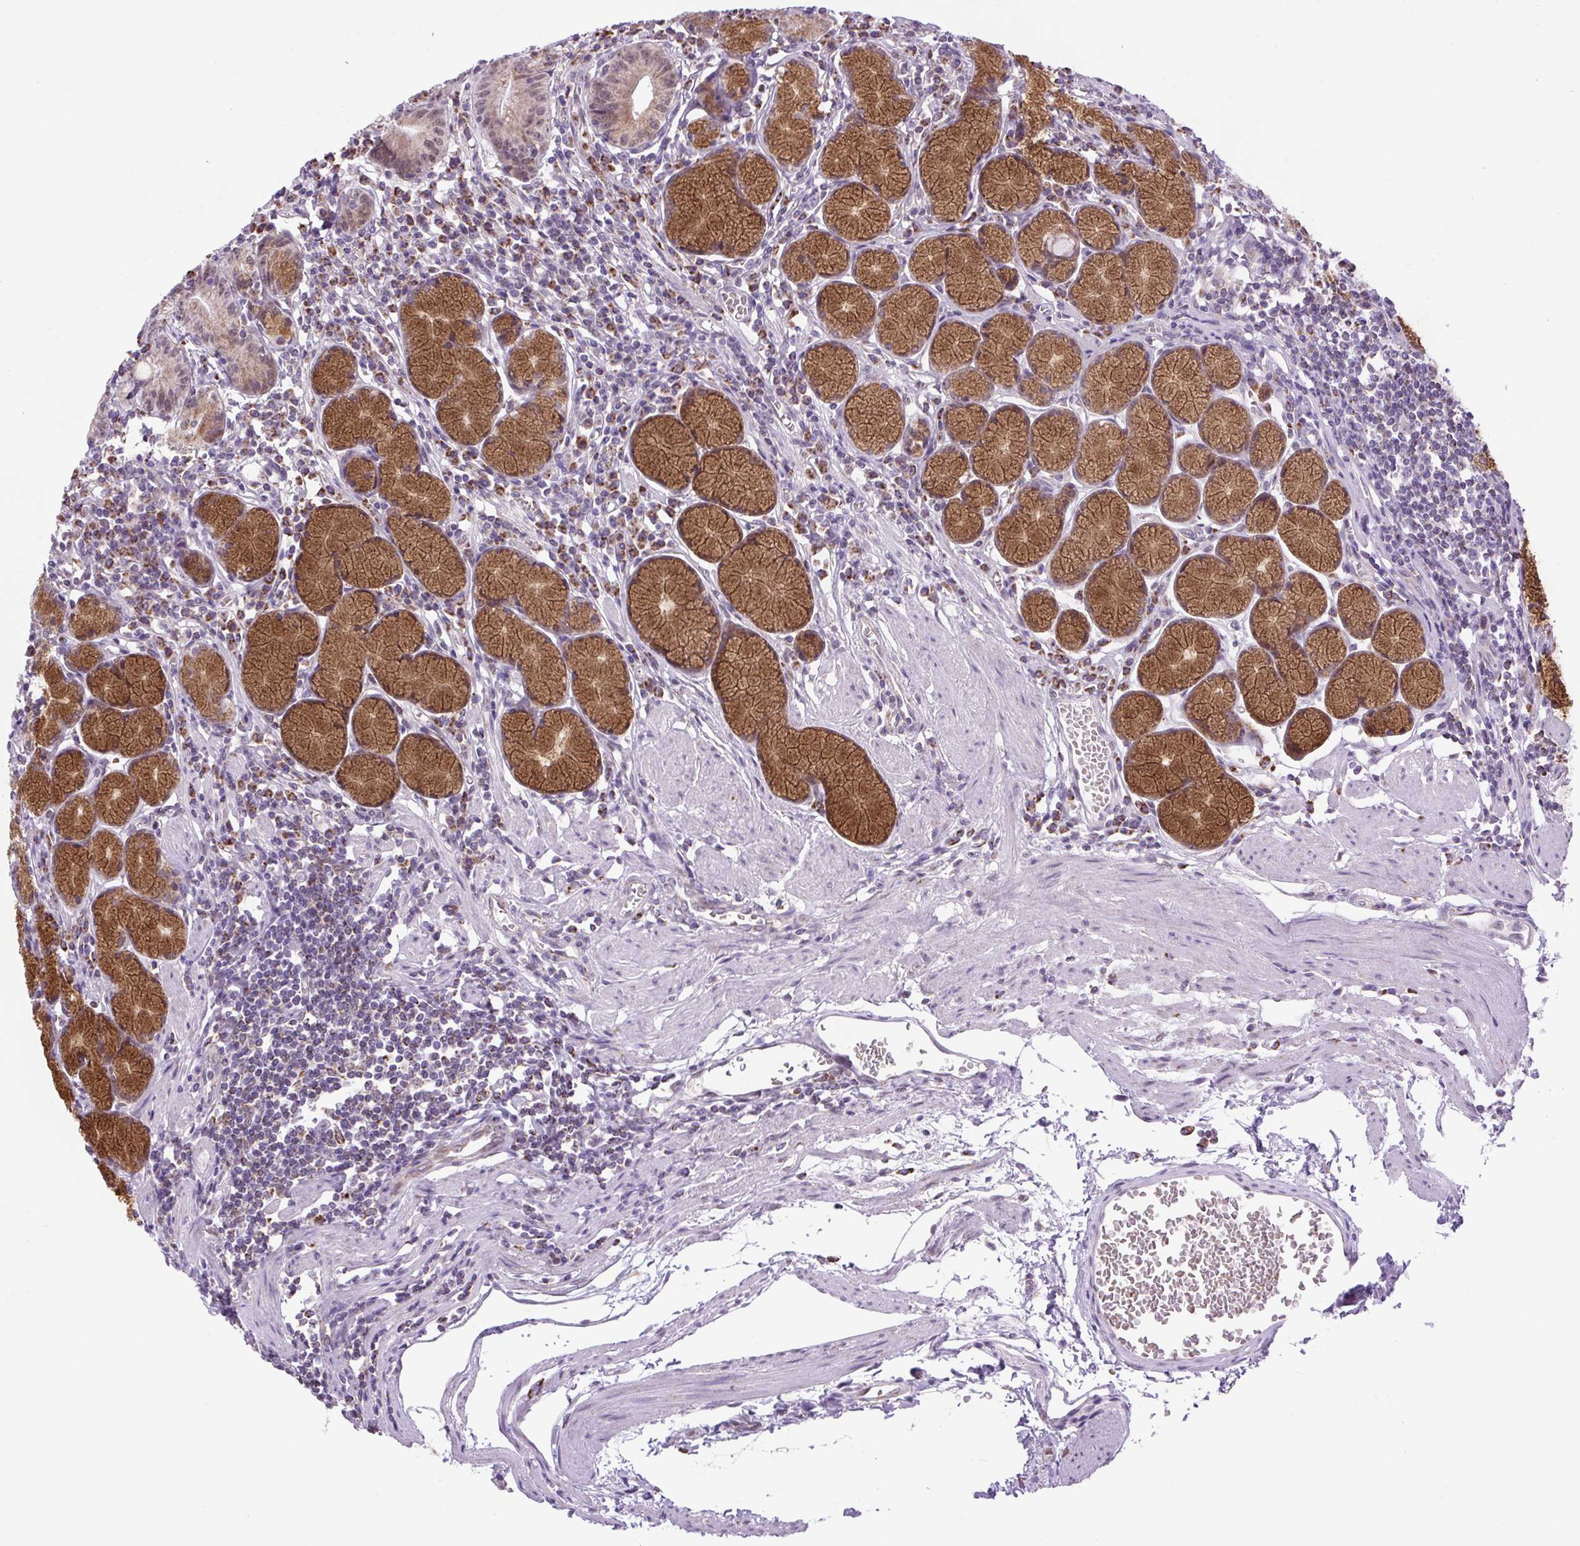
{"staining": {"intensity": "strong", "quantity": ">75%", "location": "cytoplasmic/membranous,nuclear"}, "tissue": "stomach", "cell_type": "Glandular cells", "image_type": "normal", "snomed": [{"axis": "morphology", "description": "Normal tissue, NOS"}, {"axis": "topography", "description": "Stomach"}], "caption": "High-power microscopy captured an immunohistochemistry photomicrograph of normal stomach, revealing strong cytoplasmic/membranous,nuclear staining in about >75% of glandular cells. The protein of interest is shown in brown color, while the nuclei are stained blue.", "gene": "SCO2", "patient": {"sex": "male", "age": 55}}